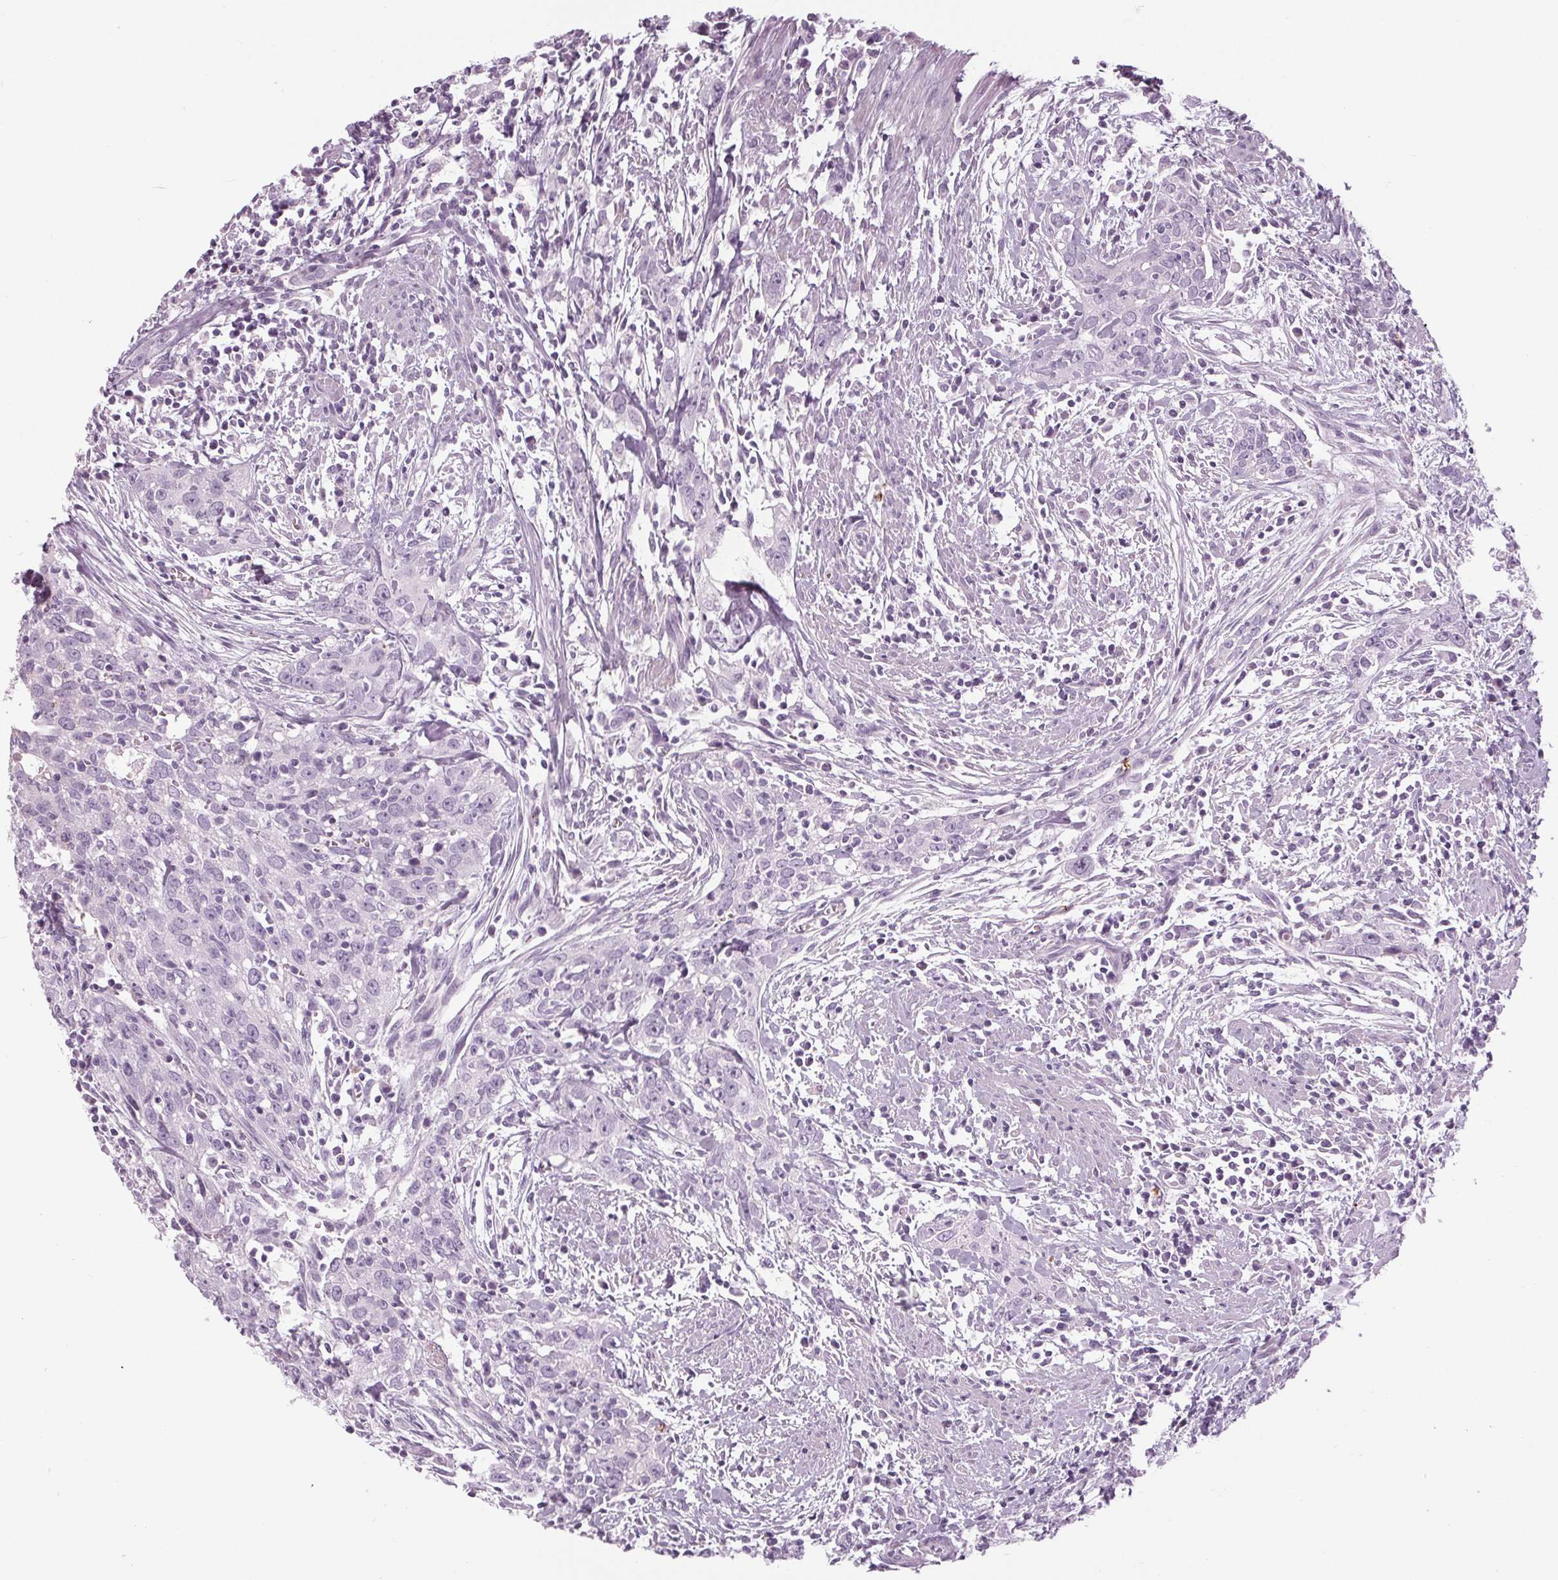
{"staining": {"intensity": "negative", "quantity": "none", "location": "none"}, "tissue": "urothelial cancer", "cell_type": "Tumor cells", "image_type": "cancer", "snomed": [{"axis": "morphology", "description": "Urothelial carcinoma, High grade"}, {"axis": "topography", "description": "Urinary bladder"}], "caption": "A high-resolution photomicrograph shows immunohistochemistry (IHC) staining of urothelial cancer, which demonstrates no significant expression in tumor cells.", "gene": "CYP3A43", "patient": {"sex": "male", "age": 83}}